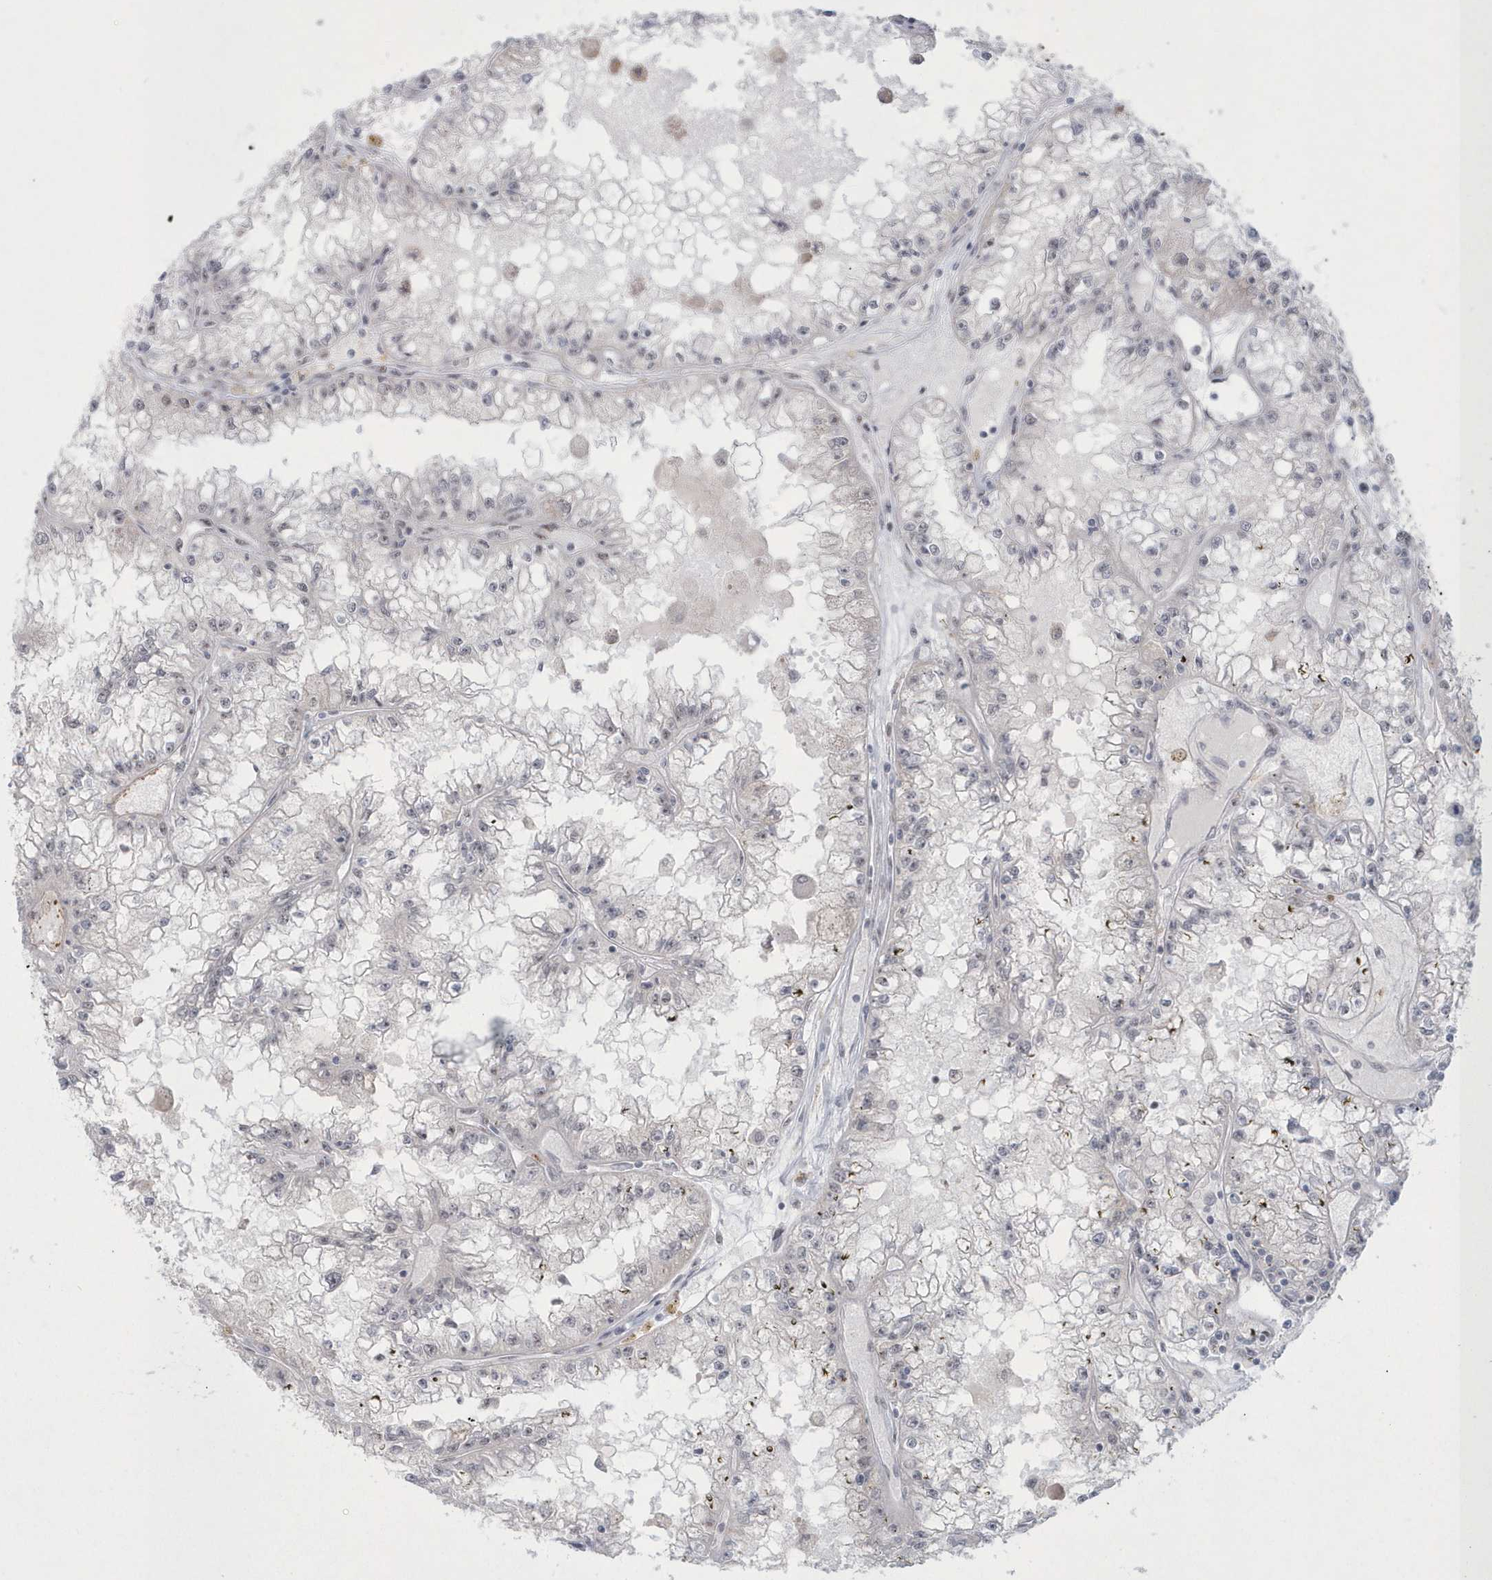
{"staining": {"intensity": "negative", "quantity": "none", "location": "none"}, "tissue": "renal cancer", "cell_type": "Tumor cells", "image_type": "cancer", "snomed": [{"axis": "morphology", "description": "Adenocarcinoma, NOS"}, {"axis": "topography", "description": "Kidney"}], "caption": "Tumor cells show no significant protein positivity in renal cancer (adenocarcinoma). (Brightfield microscopy of DAB immunohistochemistry at high magnification).", "gene": "KDM6B", "patient": {"sex": "male", "age": 56}}